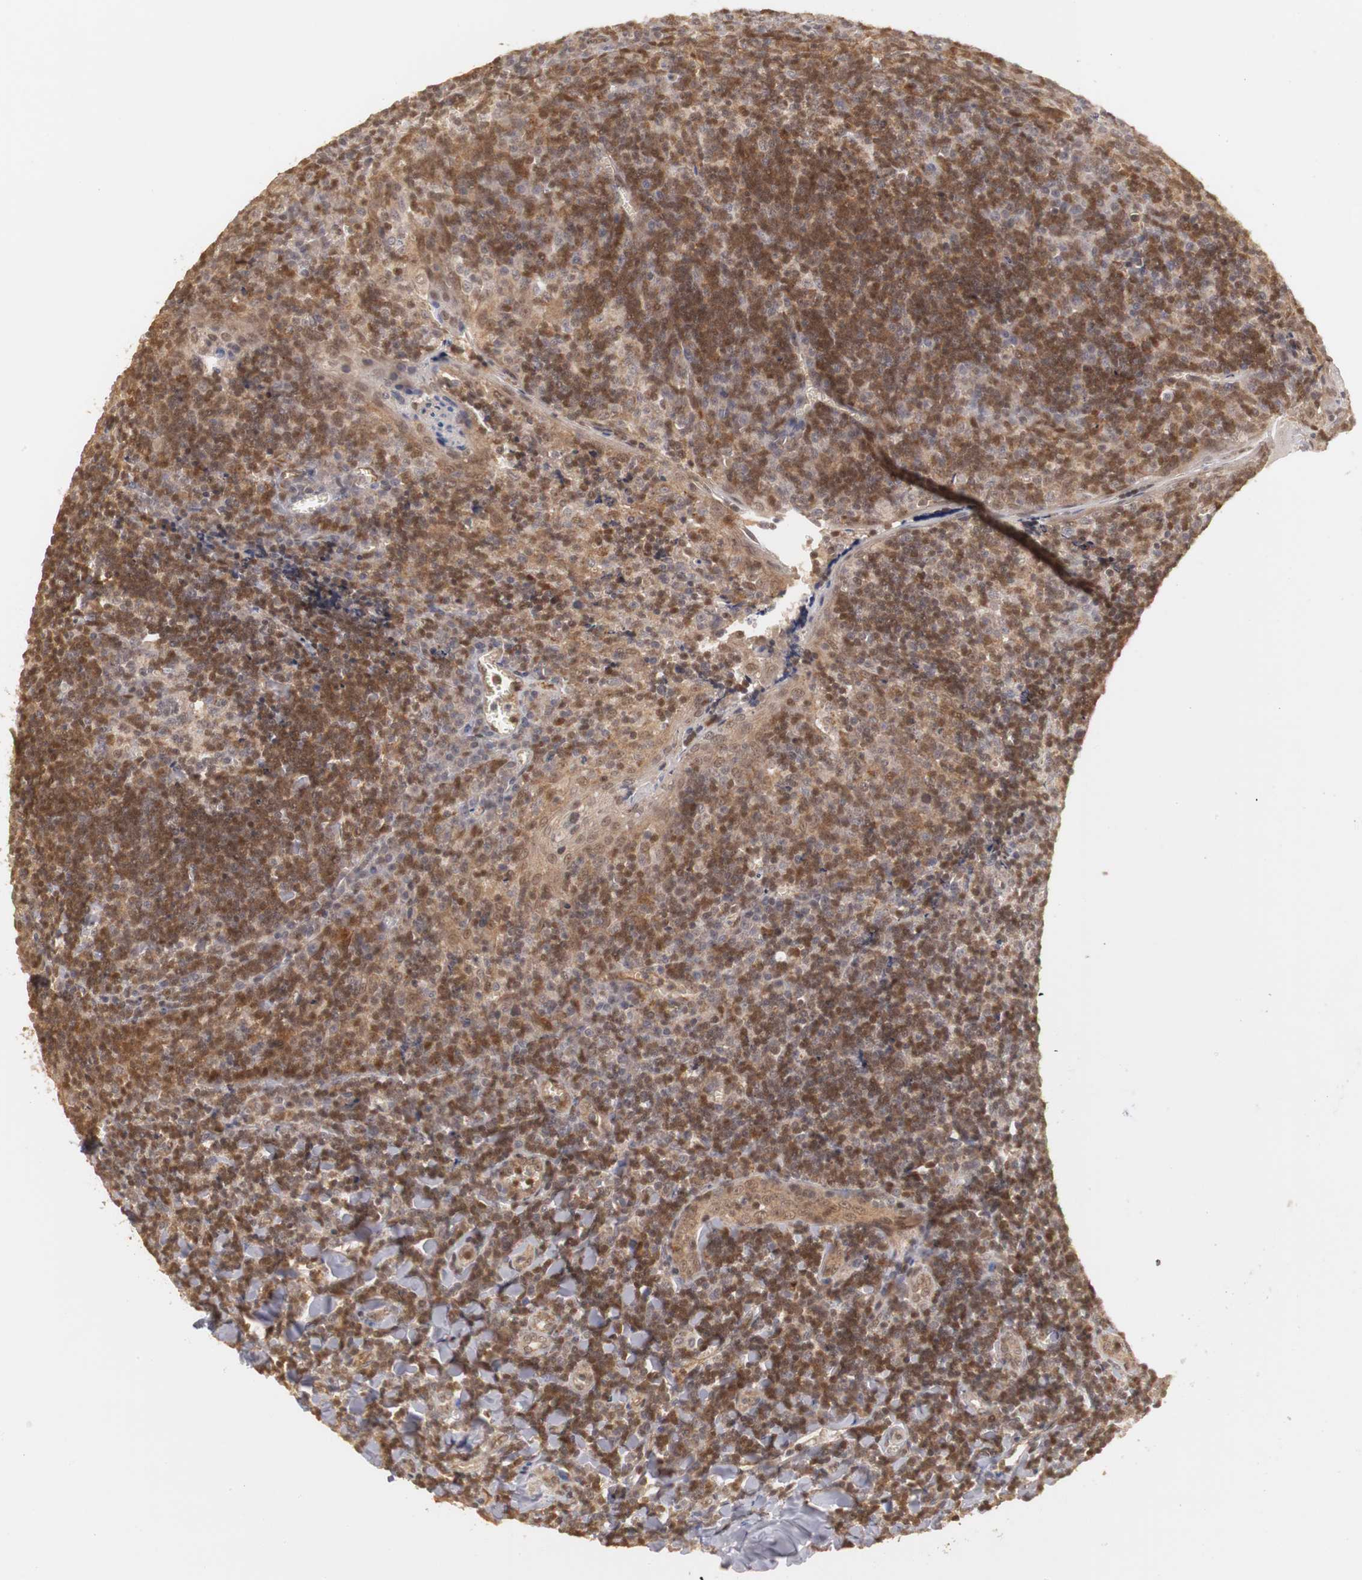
{"staining": {"intensity": "weak", "quantity": "25%-75%", "location": "cytoplasmic/membranous,nuclear"}, "tissue": "tonsil", "cell_type": "Germinal center cells", "image_type": "normal", "snomed": [{"axis": "morphology", "description": "Normal tissue, NOS"}, {"axis": "topography", "description": "Tonsil"}], "caption": "DAB immunohistochemical staining of normal tonsil shows weak cytoplasmic/membranous,nuclear protein positivity in approximately 25%-75% of germinal center cells.", "gene": "PLEKHA1", "patient": {"sex": "male", "age": 20}}